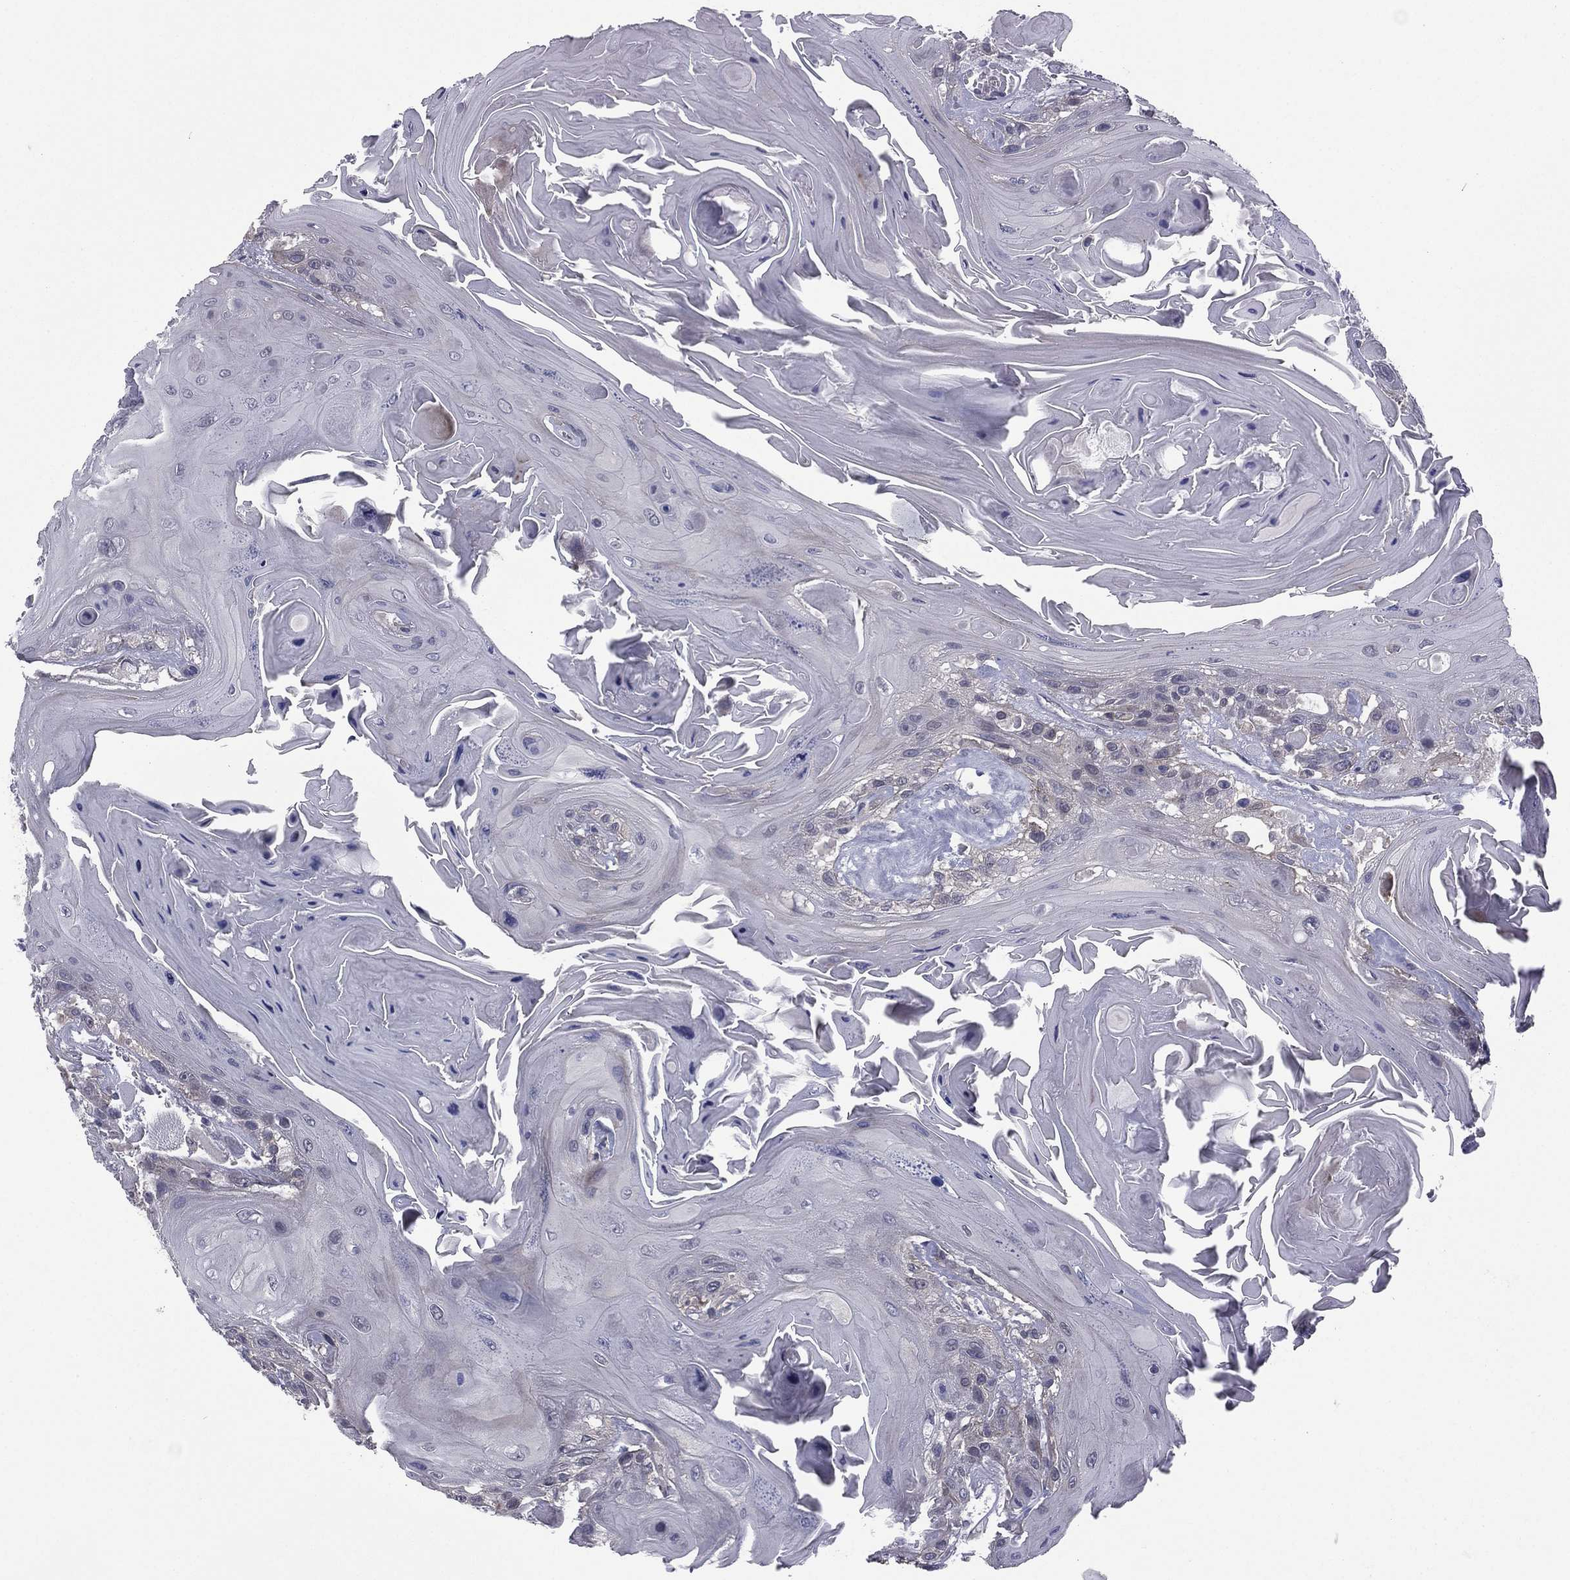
{"staining": {"intensity": "negative", "quantity": "none", "location": "none"}, "tissue": "head and neck cancer", "cell_type": "Tumor cells", "image_type": "cancer", "snomed": [{"axis": "morphology", "description": "Squamous cell carcinoma, NOS"}, {"axis": "topography", "description": "Head-Neck"}], "caption": "There is no significant expression in tumor cells of head and neck cancer (squamous cell carcinoma).", "gene": "ACTRT2", "patient": {"sex": "female", "age": 59}}